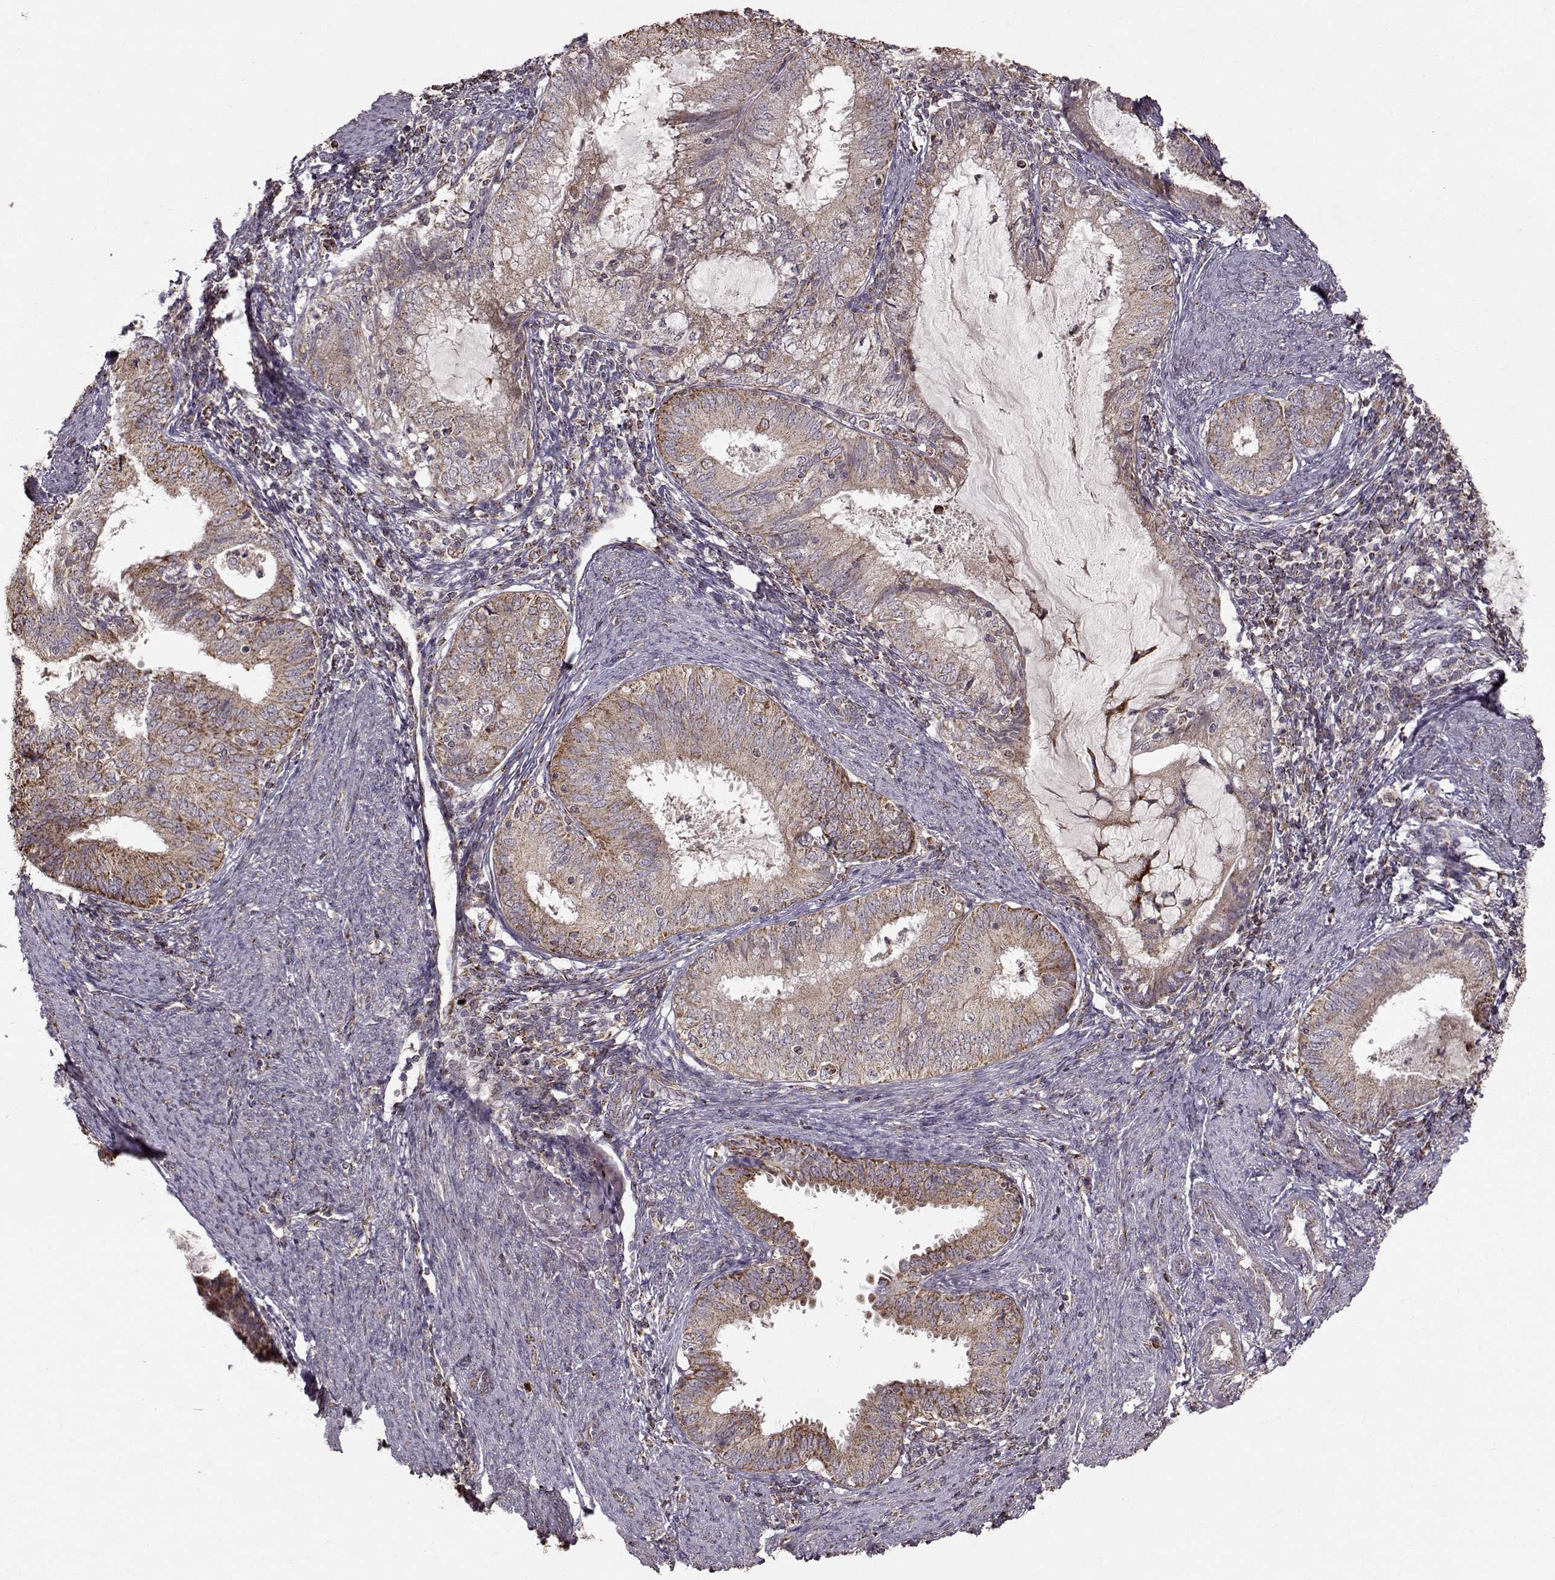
{"staining": {"intensity": "moderate", "quantity": ">75%", "location": "cytoplasmic/membranous"}, "tissue": "endometrial cancer", "cell_type": "Tumor cells", "image_type": "cancer", "snomed": [{"axis": "morphology", "description": "Adenocarcinoma, NOS"}, {"axis": "topography", "description": "Endometrium"}], "caption": "Moderate cytoplasmic/membranous protein staining is present in about >75% of tumor cells in endometrial cancer. (DAB IHC with brightfield microscopy, high magnification).", "gene": "CMTM3", "patient": {"sex": "female", "age": 57}}